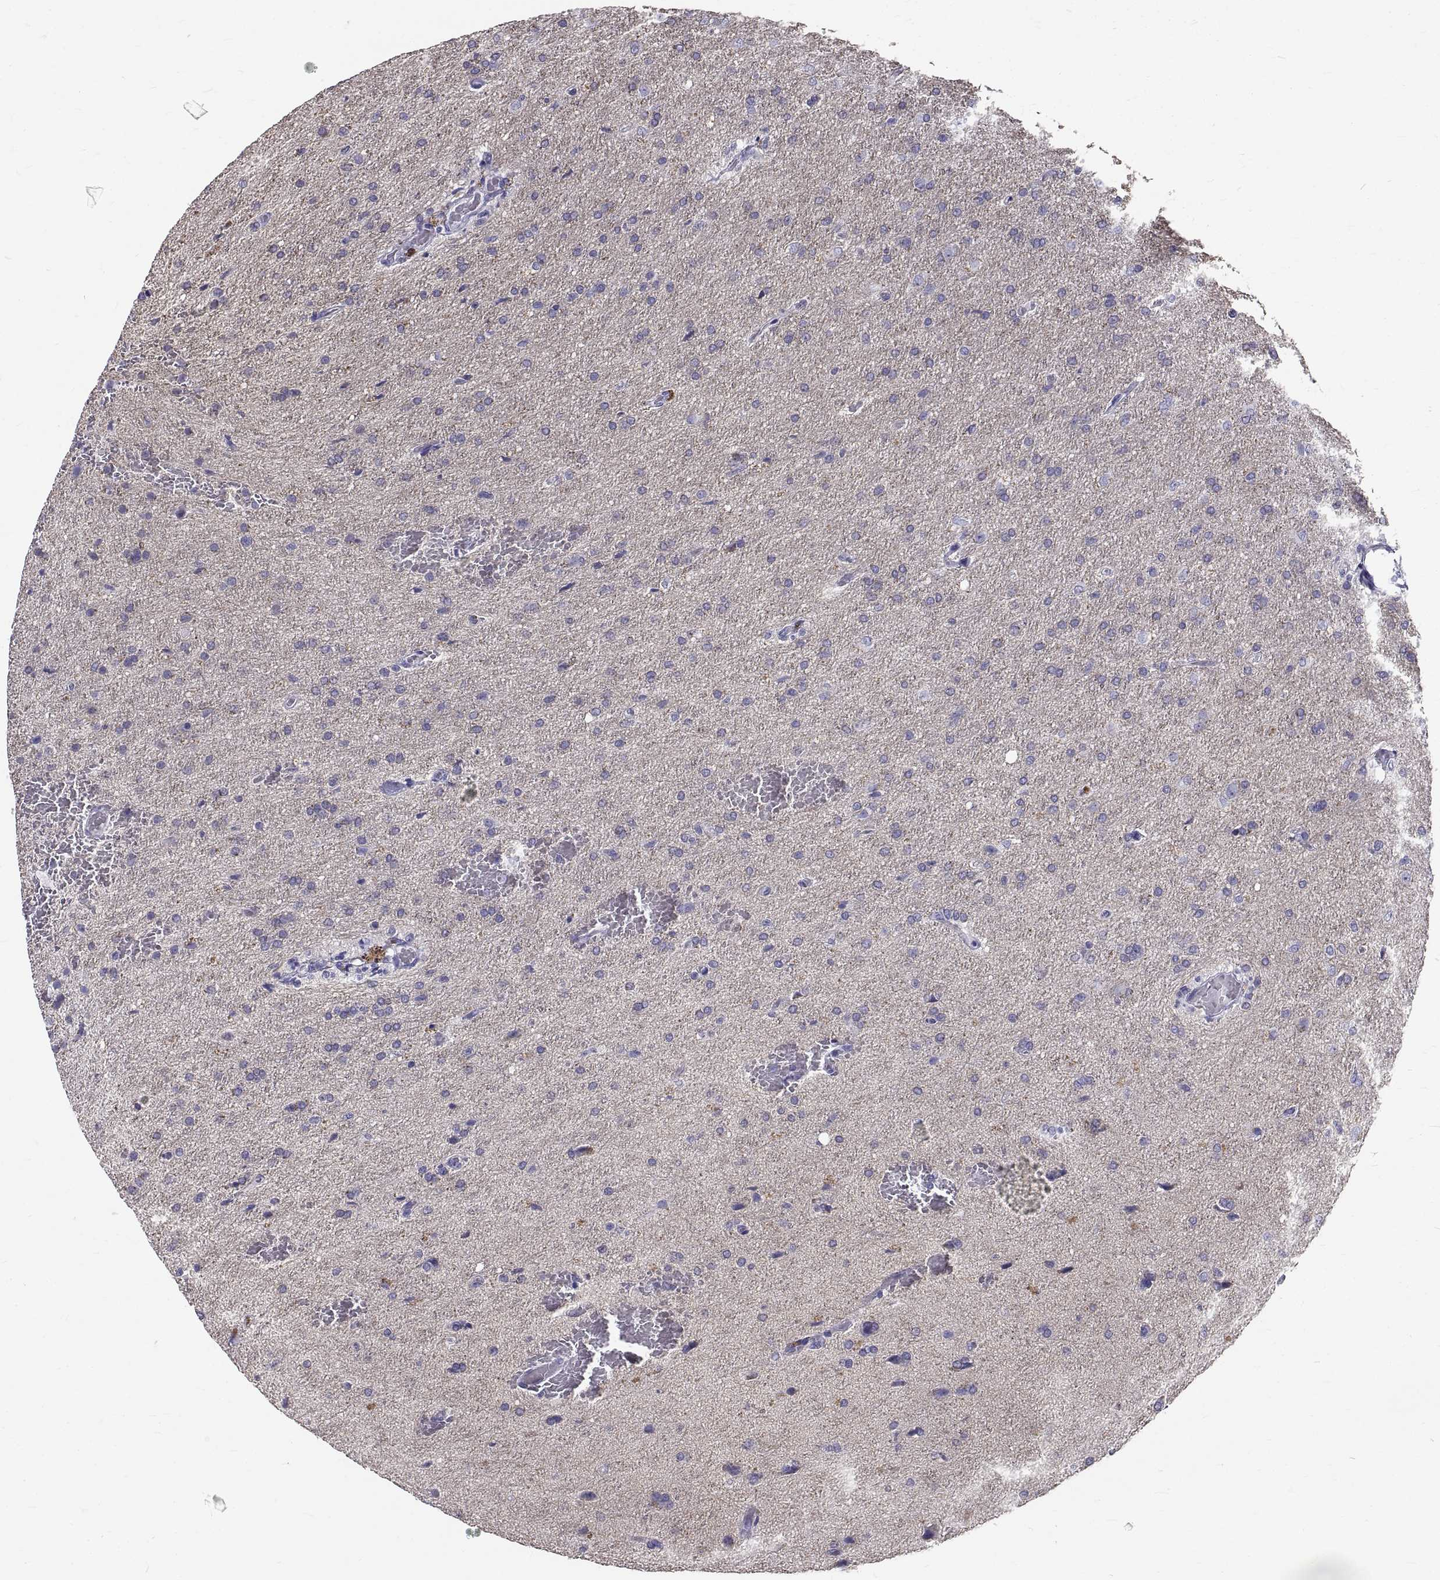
{"staining": {"intensity": "negative", "quantity": "none", "location": "none"}, "tissue": "glioma", "cell_type": "Tumor cells", "image_type": "cancer", "snomed": [{"axis": "morphology", "description": "Glioma, malignant, High grade"}, {"axis": "topography", "description": "Brain"}], "caption": "This is a image of immunohistochemistry (IHC) staining of malignant high-grade glioma, which shows no positivity in tumor cells.", "gene": "GNG12", "patient": {"sex": "male", "age": 68}}